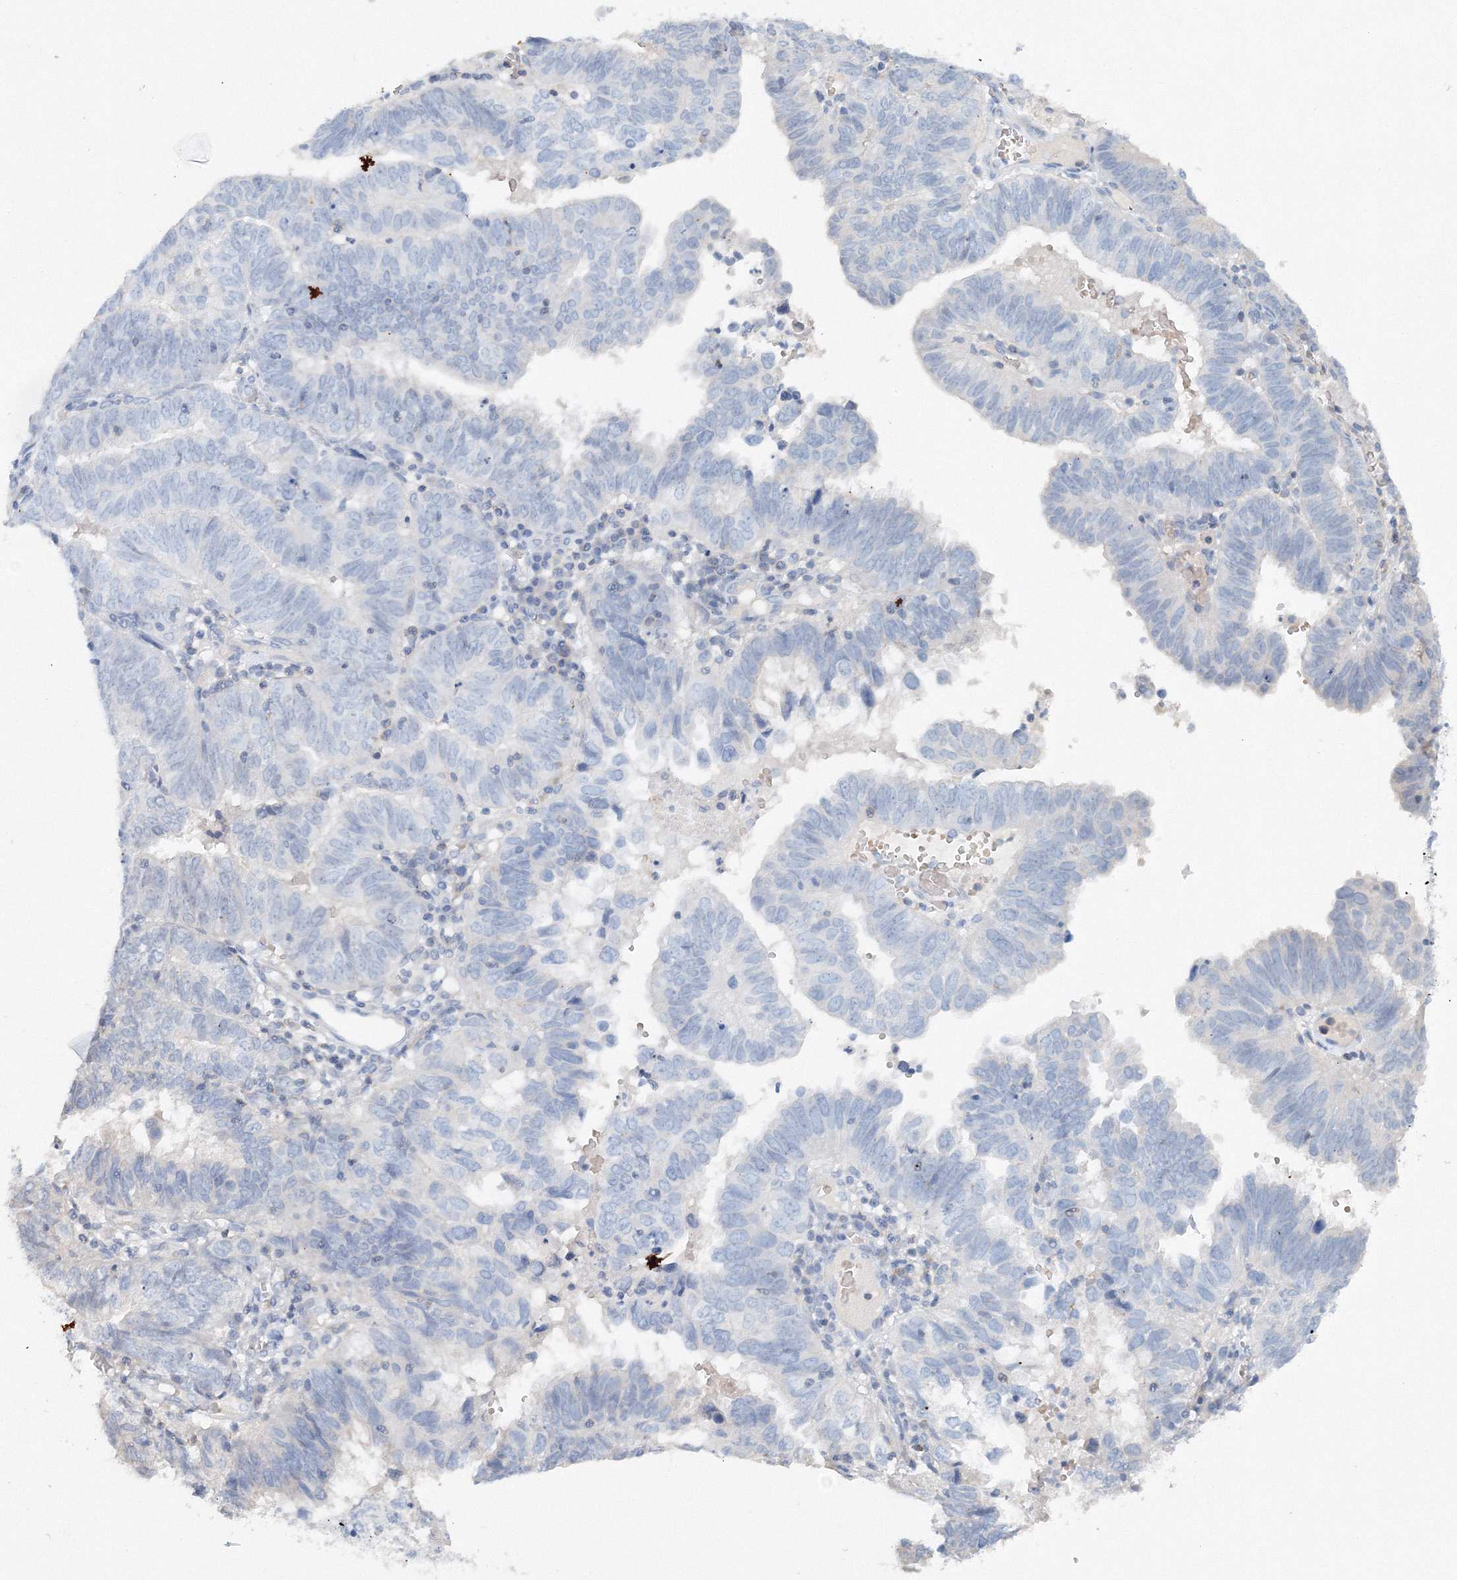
{"staining": {"intensity": "negative", "quantity": "none", "location": "none"}, "tissue": "endometrial cancer", "cell_type": "Tumor cells", "image_type": "cancer", "snomed": [{"axis": "morphology", "description": "Adenocarcinoma, NOS"}, {"axis": "topography", "description": "Uterus"}], "caption": "Immunohistochemistry of endometrial cancer (adenocarcinoma) demonstrates no expression in tumor cells.", "gene": "SH3BP5", "patient": {"sex": "female", "age": 77}}